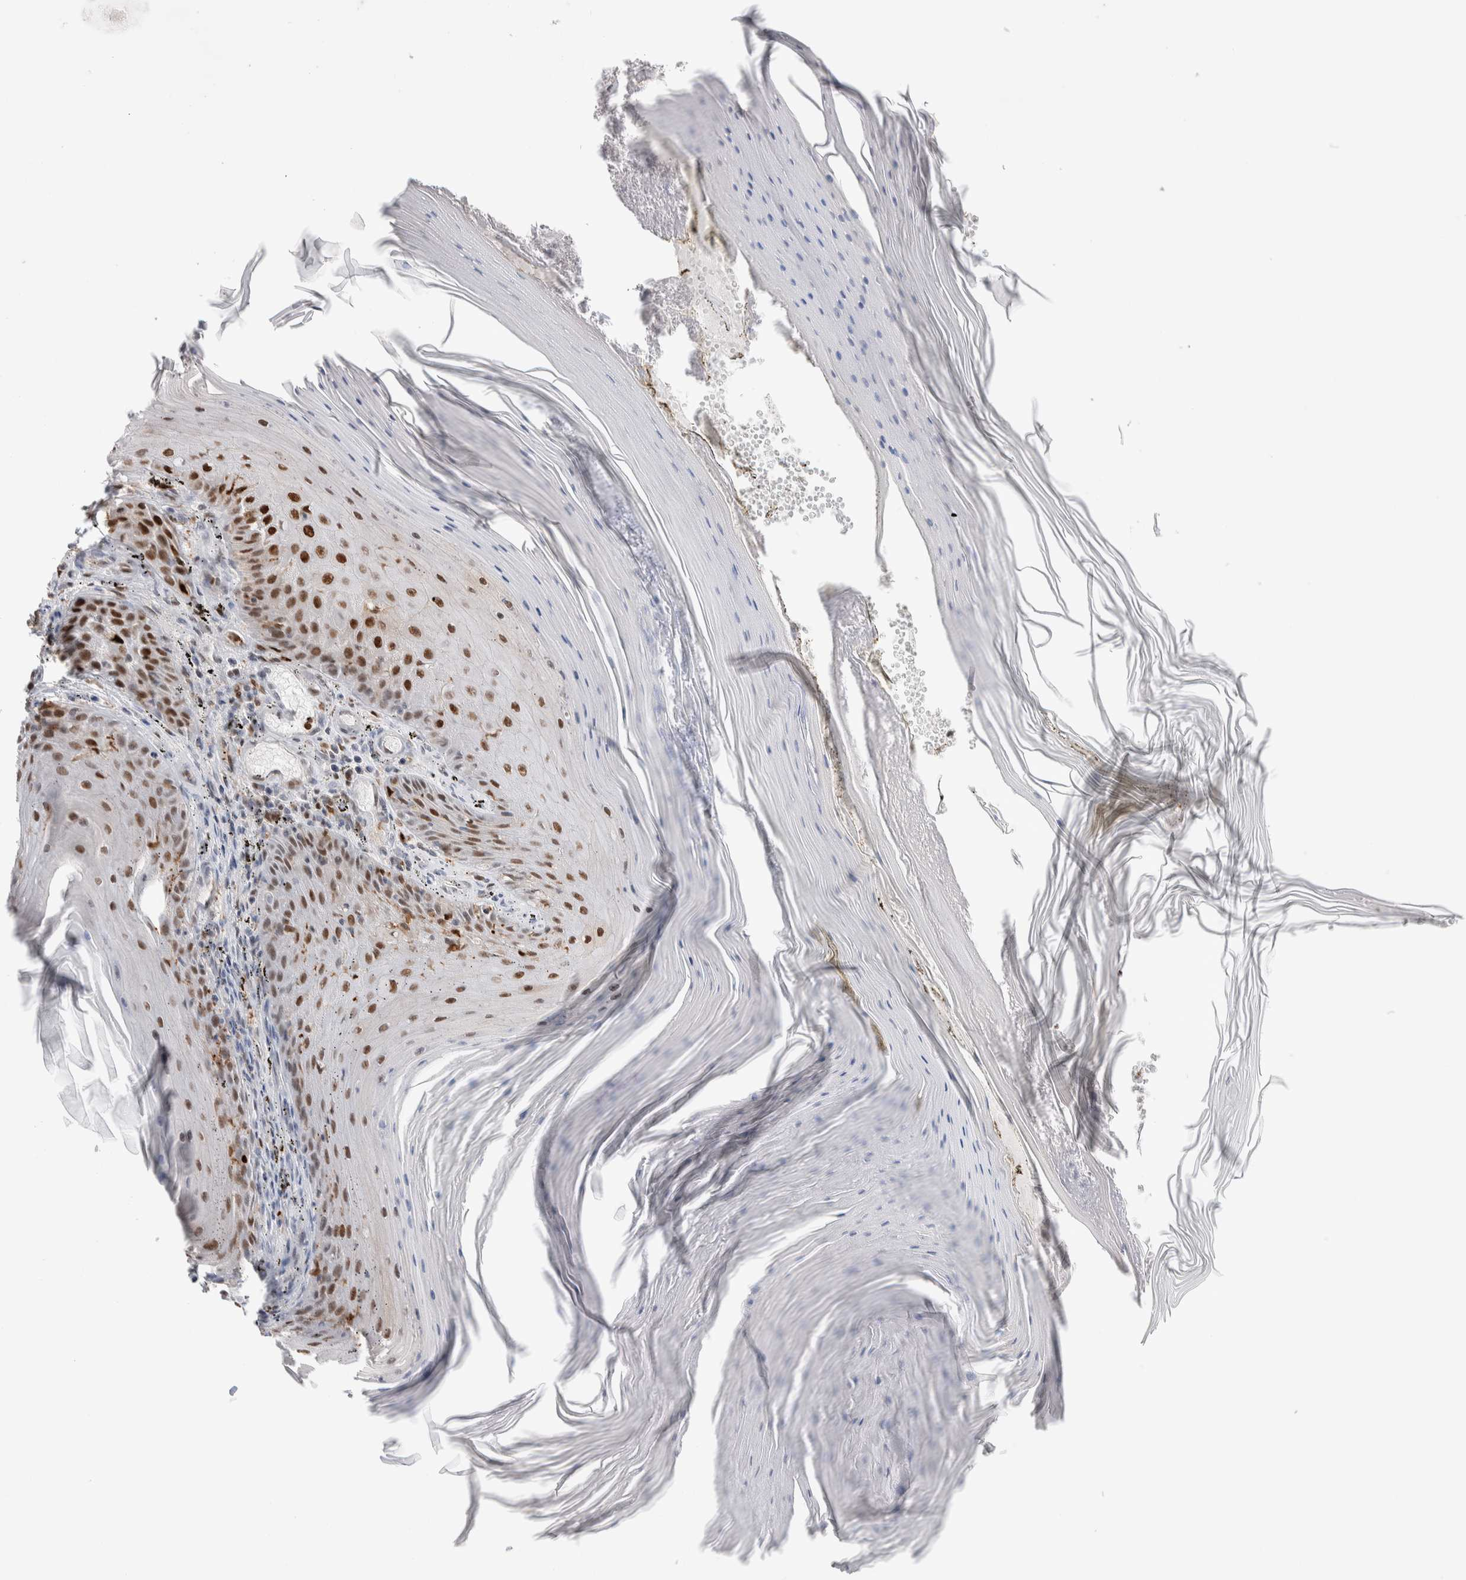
{"staining": {"intensity": "strong", "quantity": ">75%", "location": "nuclear"}, "tissue": "skin cancer", "cell_type": "Tumor cells", "image_type": "cancer", "snomed": [{"axis": "morphology", "description": "Squamous cell carcinoma, NOS"}, {"axis": "topography", "description": "Skin"}], "caption": "A micrograph showing strong nuclear expression in approximately >75% of tumor cells in skin cancer (squamous cell carcinoma), as visualized by brown immunohistochemical staining.", "gene": "RNASEK-C17orf49", "patient": {"sex": "female", "age": 73}}